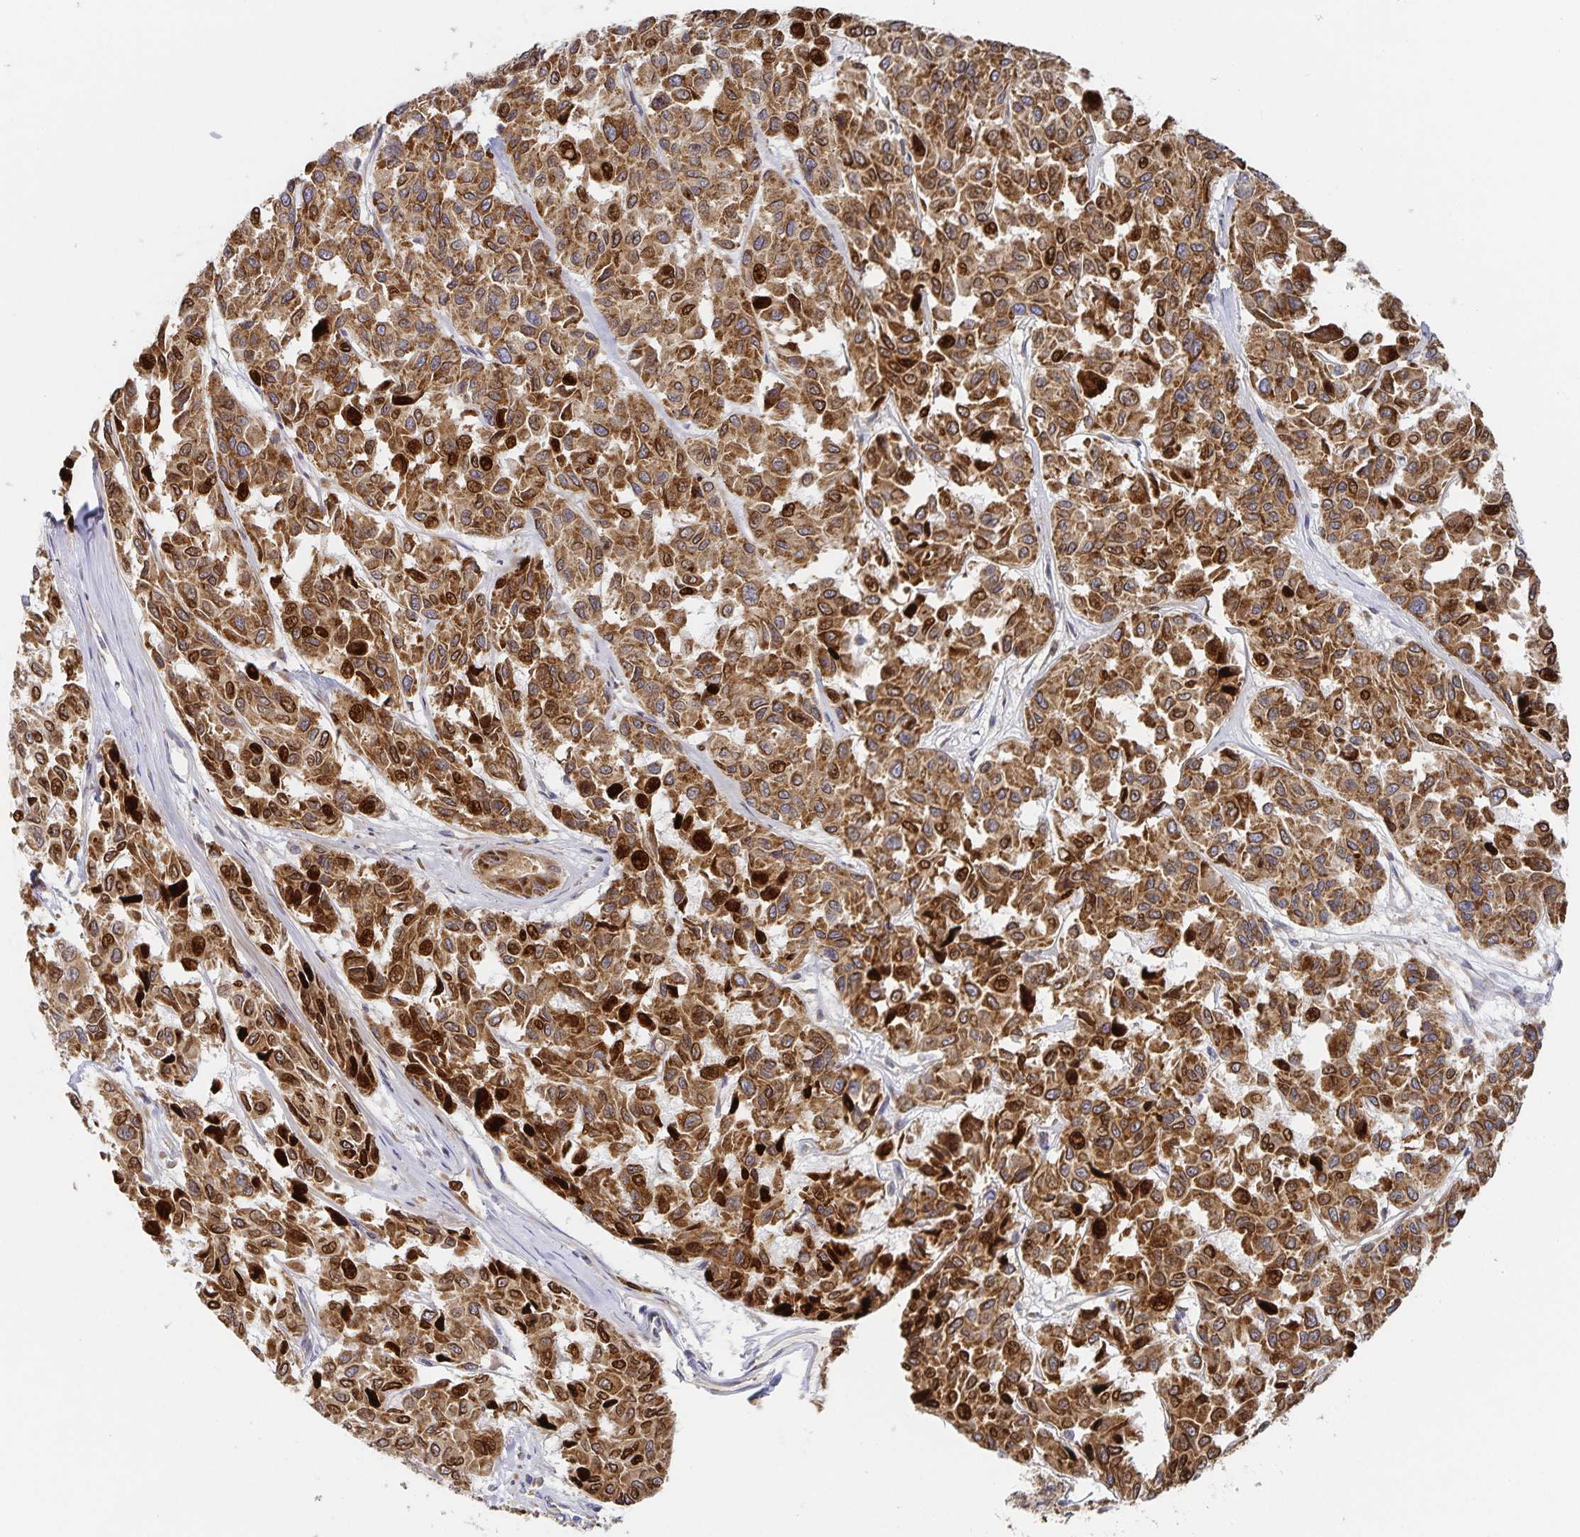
{"staining": {"intensity": "moderate", "quantity": ">75%", "location": "cytoplasmic/membranous"}, "tissue": "melanoma", "cell_type": "Tumor cells", "image_type": "cancer", "snomed": [{"axis": "morphology", "description": "Malignant melanoma, NOS"}, {"axis": "topography", "description": "Skin"}], "caption": "Melanoma tissue displays moderate cytoplasmic/membranous staining in approximately >75% of tumor cells", "gene": "NOMO1", "patient": {"sex": "female", "age": 66}}